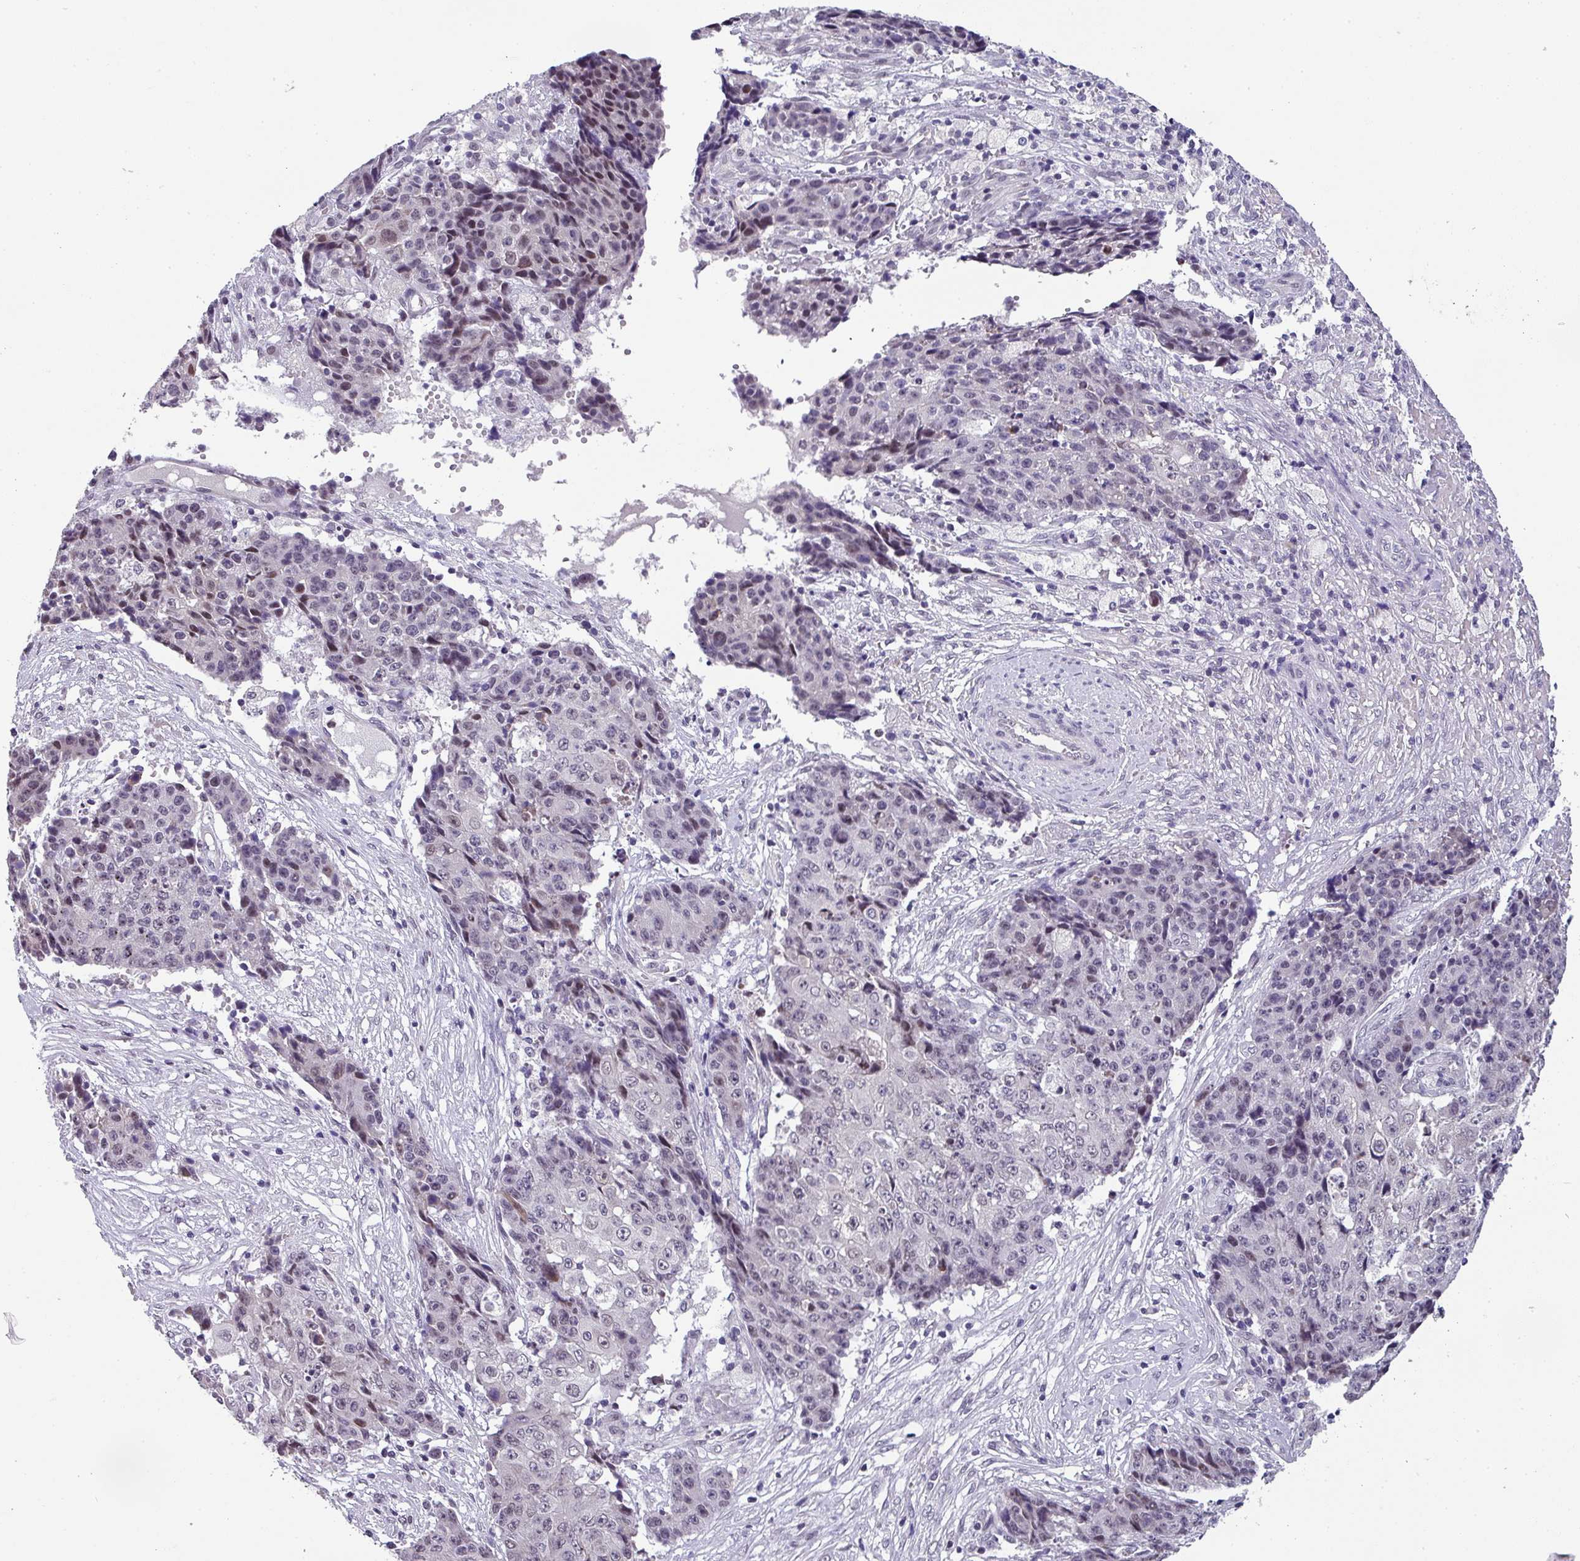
{"staining": {"intensity": "weak", "quantity": "<25%", "location": "nuclear"}, "tissue": "ovarian cancer", "cell_type": "Tumor cells", "image_type": "cancer", "snomed": [{"axis": "morphology", "description": "Carcinoma, endometroid"}, {"axis": "topography", "description": "Ovary"}], "caption": "This is an immunohistochemistry micrograph of human ovarian endometroid carcinoma. There is no staining in tumor cells.", "gene": "ZFP3", "patient": {"sex": "female", "age": 42}}